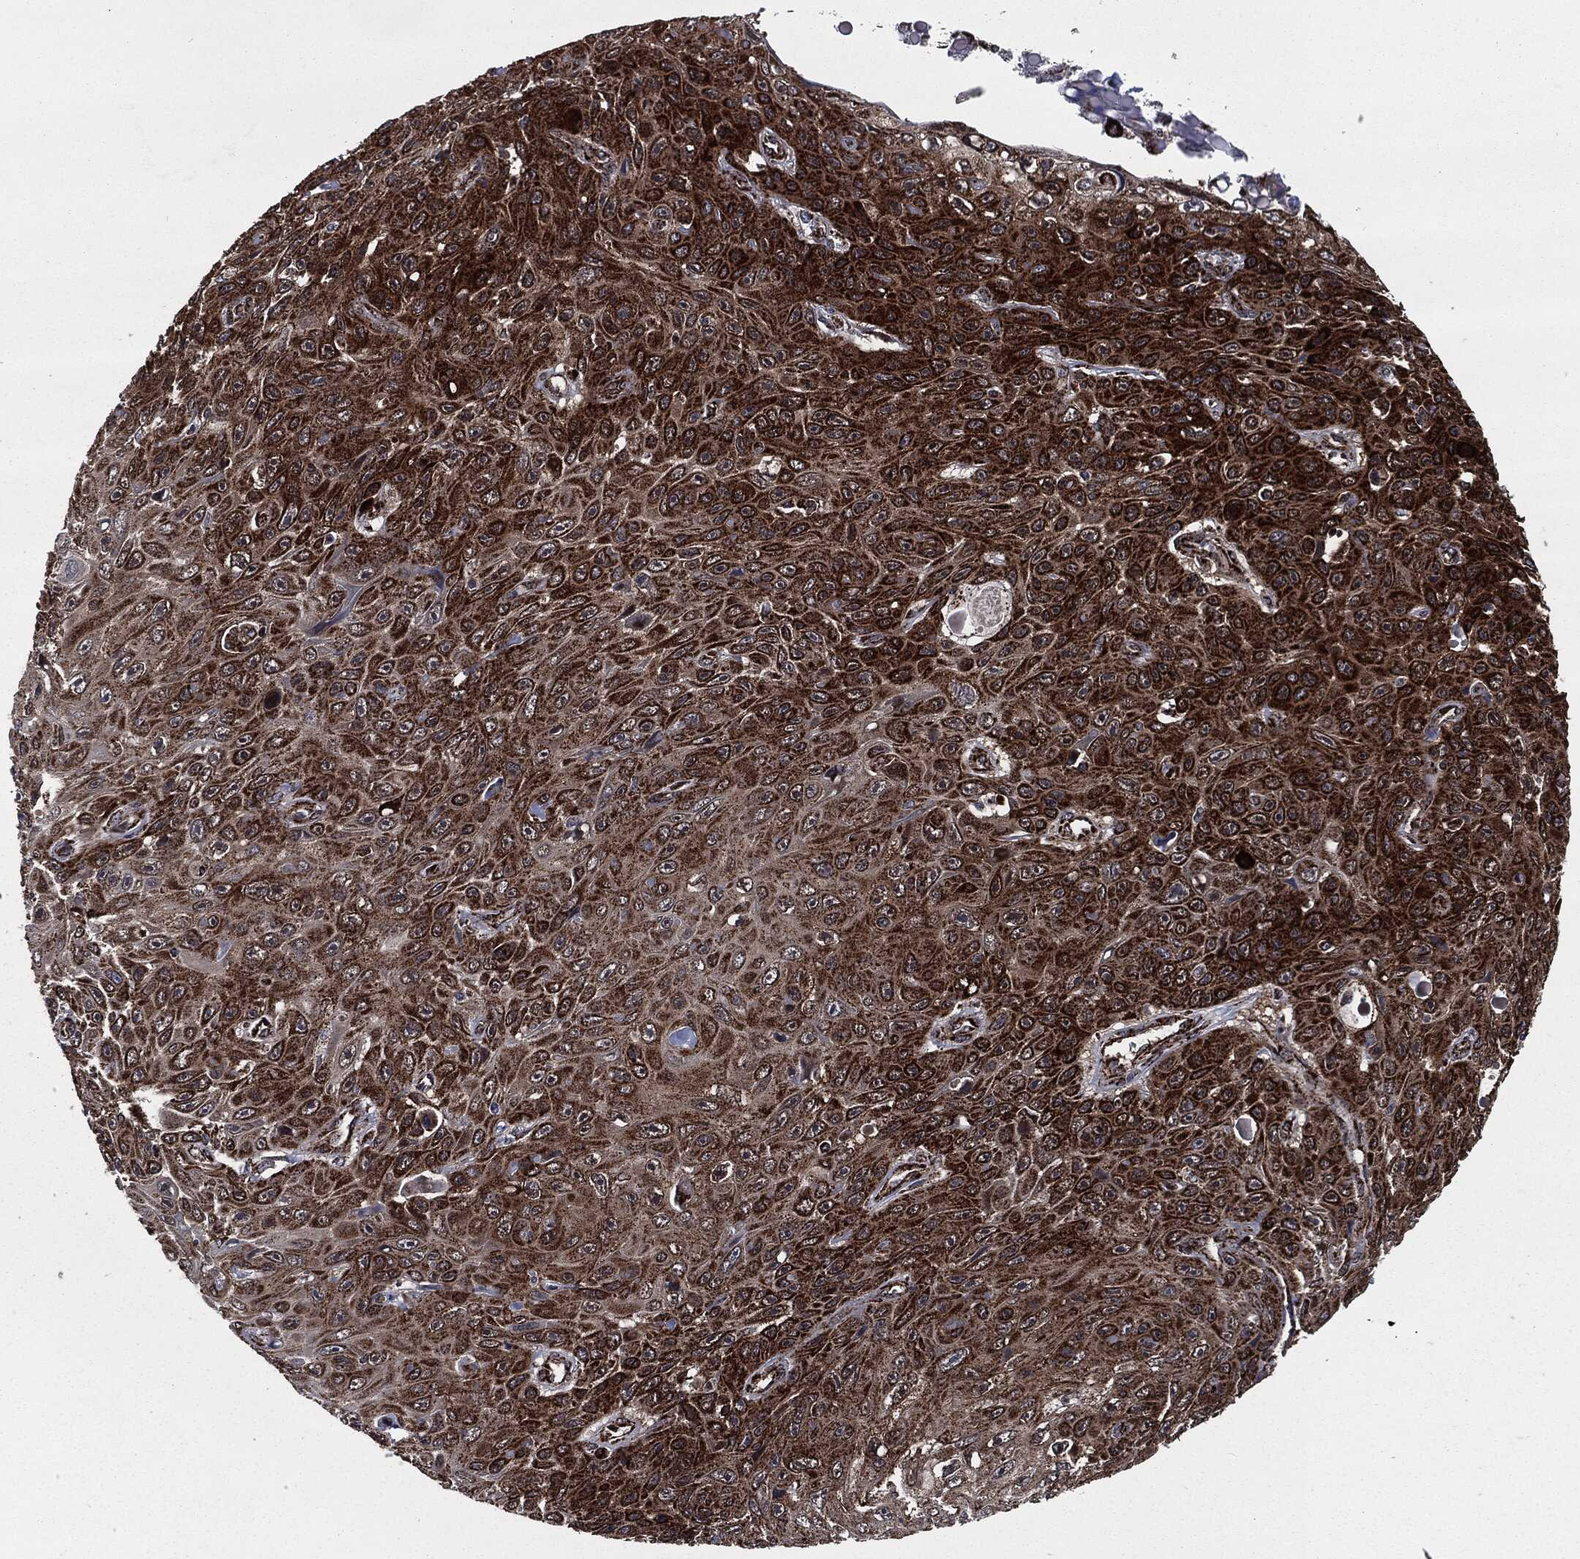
{"staining": {"intensity": "strong", "quantity": "25%-75%", "location": "cytoplasmic/membranous"}, "tissue": "skin cancer", "cell_type": "Tumor cells", "image_type": "cancer", "snomed": [{"axis": "morphology", "description": "Squamous cell carcinoma, NOS"}, {"axis": "topography", "description": "Skin"}], "caption": "Human skin squamous cell carcinoma stained with a brown dye displays strong cytoplasmic/membranous positive positivity in about 25%-75% of tumor cells.", "gene": "FH", "patient": {"sex": "male", "age": 82}}